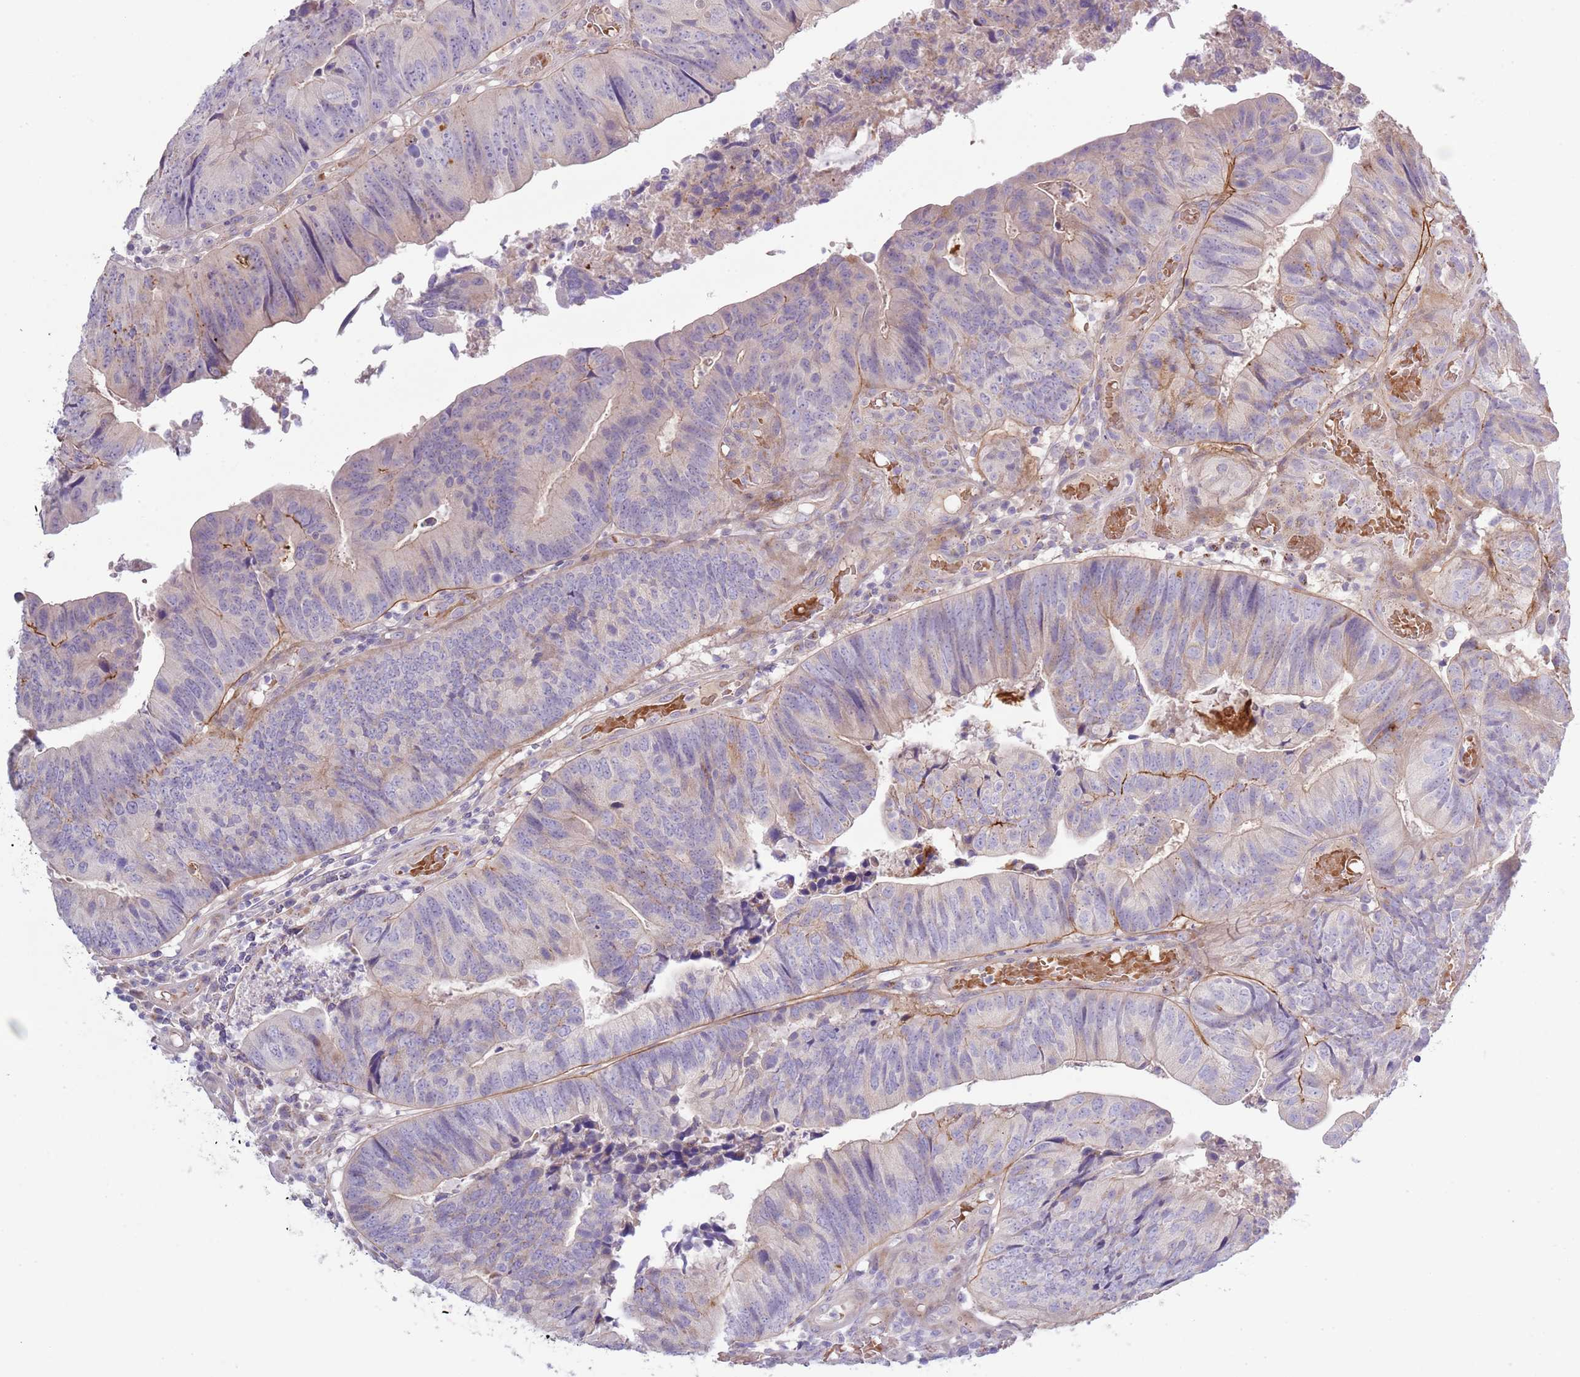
{"staining": {"intensity": "weak", "quantity": "<25%", "location": "cytoplasmic/membranous"}, "tissue": "colorectal cancer", "cell_type": "Tumor cells", "image_type": "cancer", "snomed": [{"axis": "morphology", "description": "Adenocarcinoma, NOS"}, {"axis": "topography", "description": "Colon"}], "caption": "DAB immunohistochemical staining of human adenocarcinoma (colorectal) demonstrates no significant staining in tumor cells.", "gene": "TINAGL1", "patient": {"sex": "female", "age": 67}}